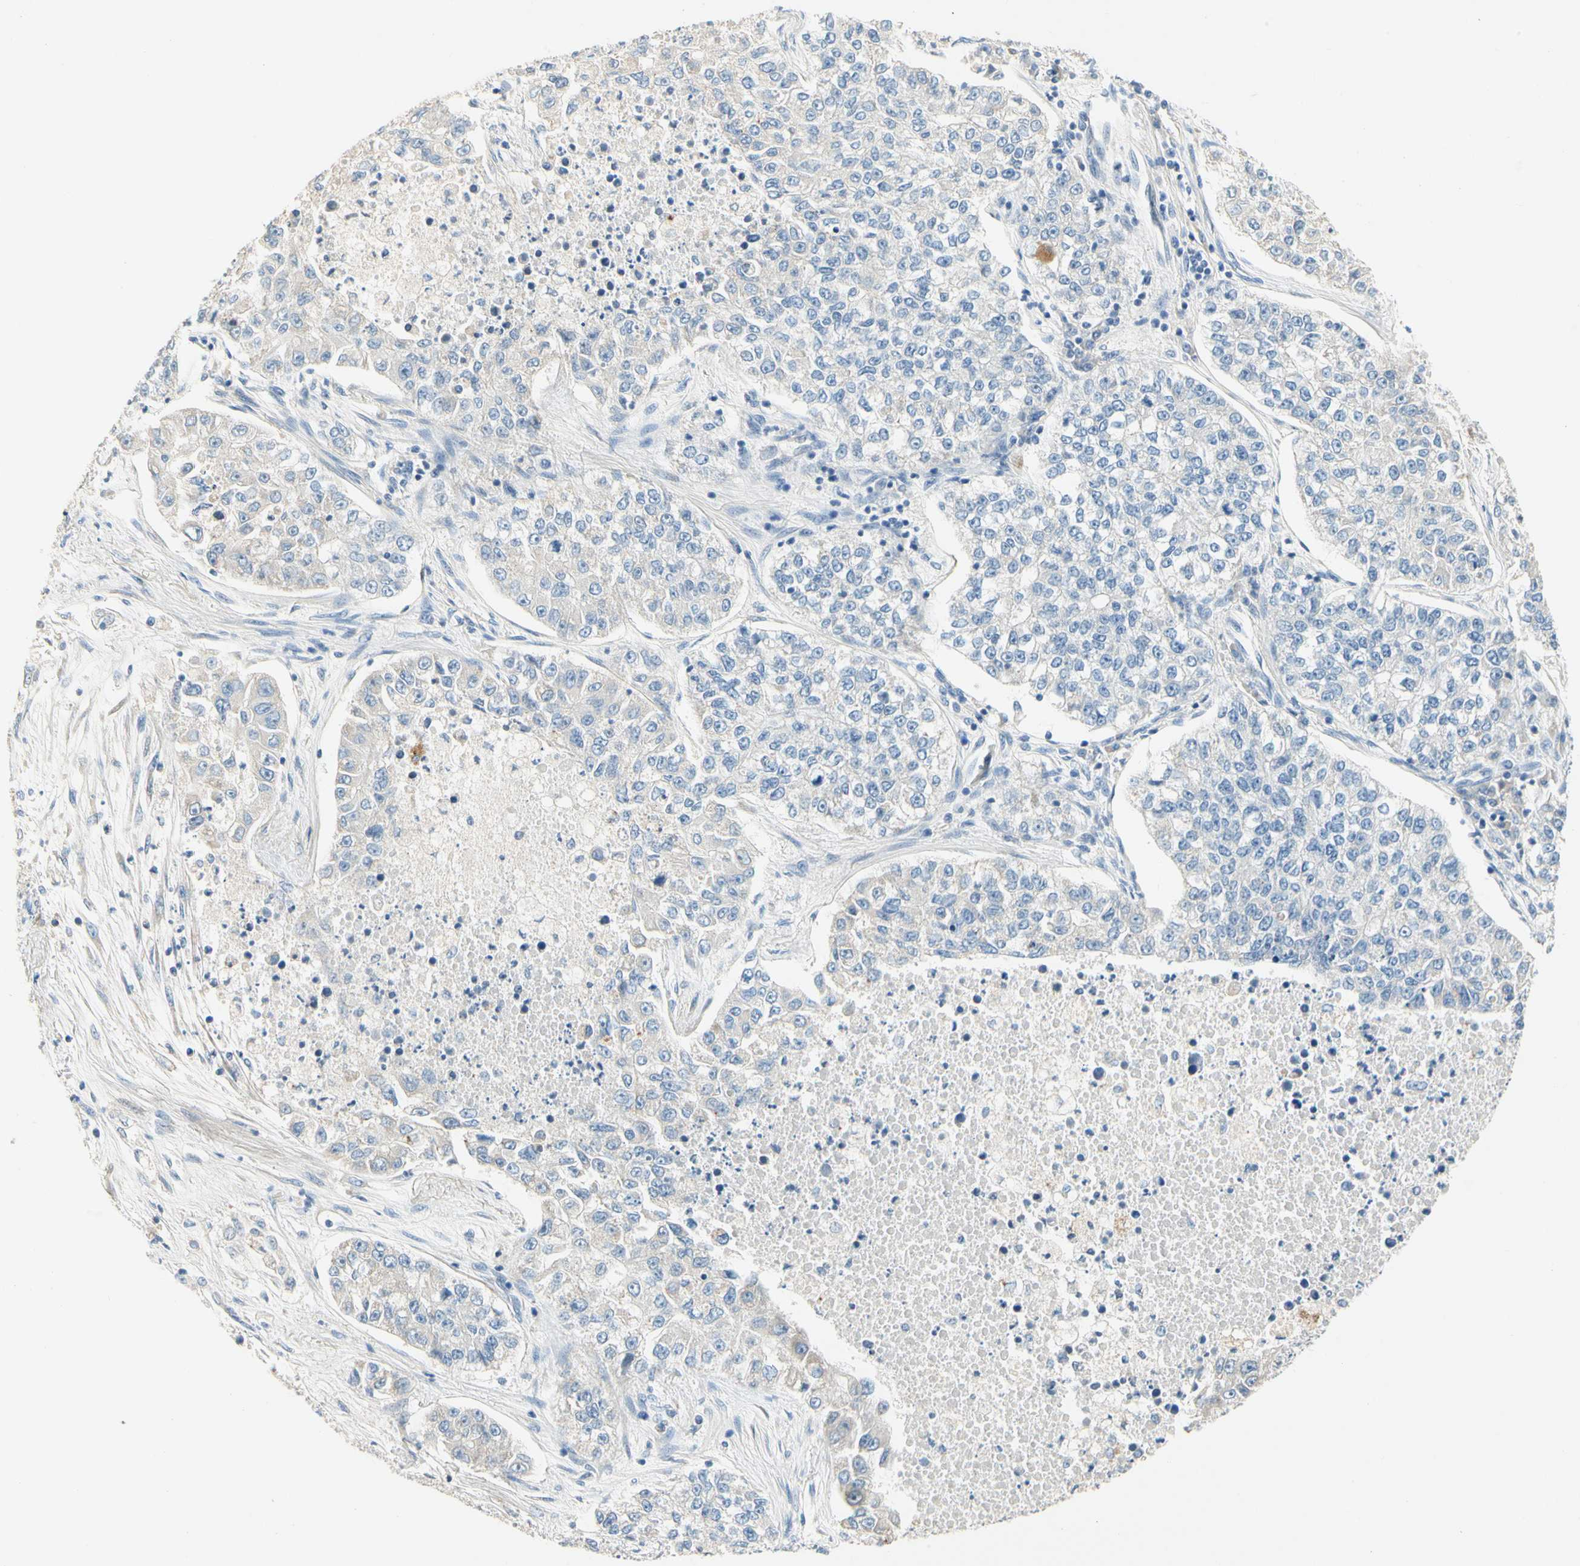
{"staining": {"intensity": "negative", "quantity": "none", "location": "none"}, "tissue": "lung cancer", "cell_type": "Tumor cells", "image_type": "cancer", "snomed": [{"axis": "morphology", "description": "Adenocarcinoma, NOS"}, {"axis": "topography", "description": "Lung"}], "caption": "High magnification brightfield microscopy of lung cancer (adenocarcinoma) stained with DAB (3,3'-diaminobenzidine) (brown) and counterstained with hematoxylin (blue): tumor cells show no significant expression.", "gene": "CCM2L", "patient": {"sex": "male", "age": 49}}